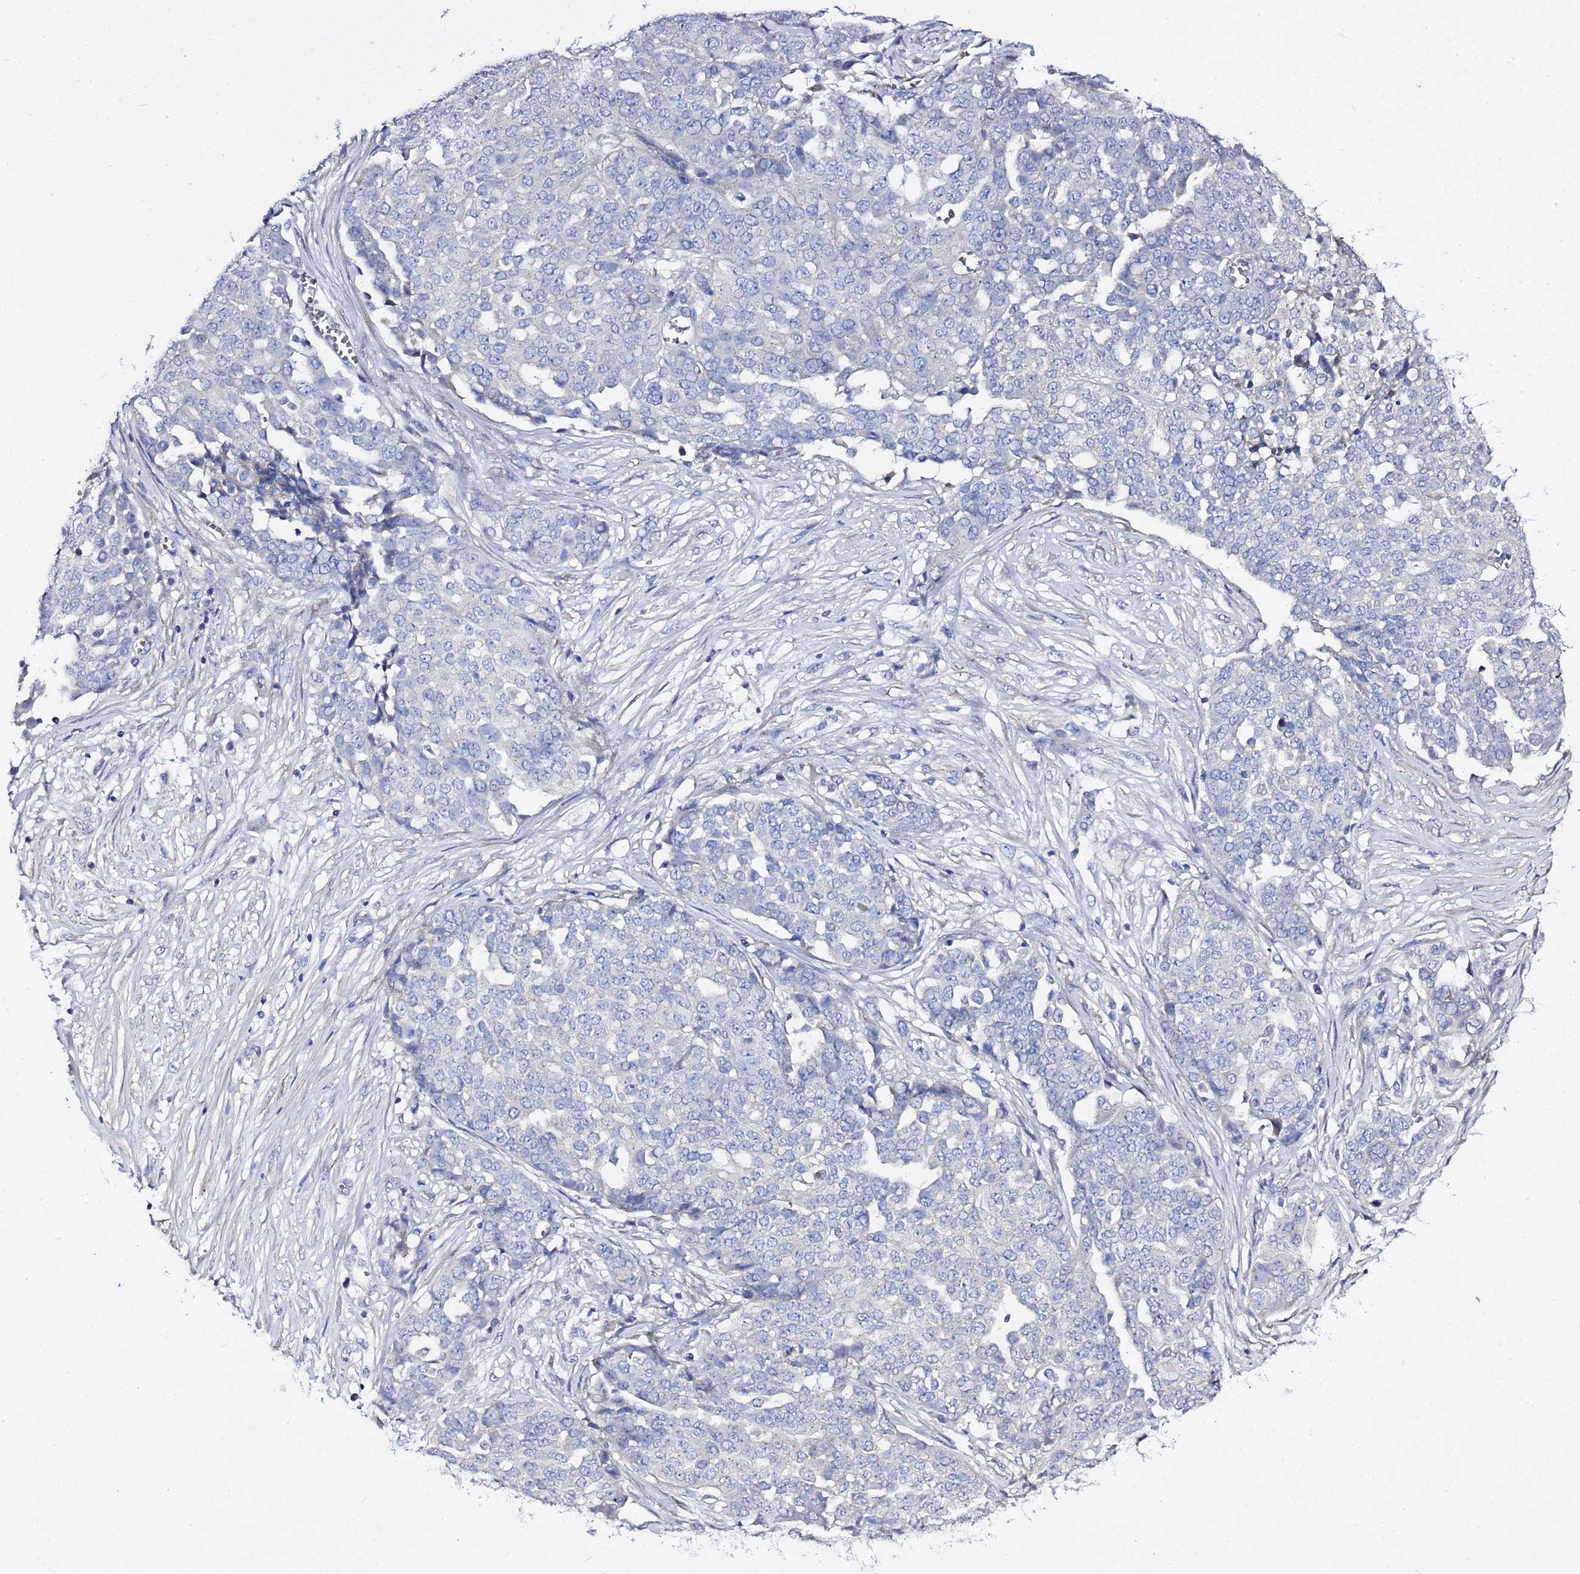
{"staining": {"intensity": "negative", "quantity": "none", "location": "none"}, "tissue": "ovarian cancer", "cell_type": "Tumor cells", "image_type": "cancer", "snomed": [{"axis": "morphology", "description": "Cystadenocarcinoma, serous, NOS"}, {"axis": "topography", "description": "Soft tissue"}, {"axis": "topography", "description": "Ovary"}], "caption": "Human ovarian cancer stained for a protein using IHC shows no positivity in tumor cells.", "gene": "USP18", "patient": {"sex": "female", "age": 57}}